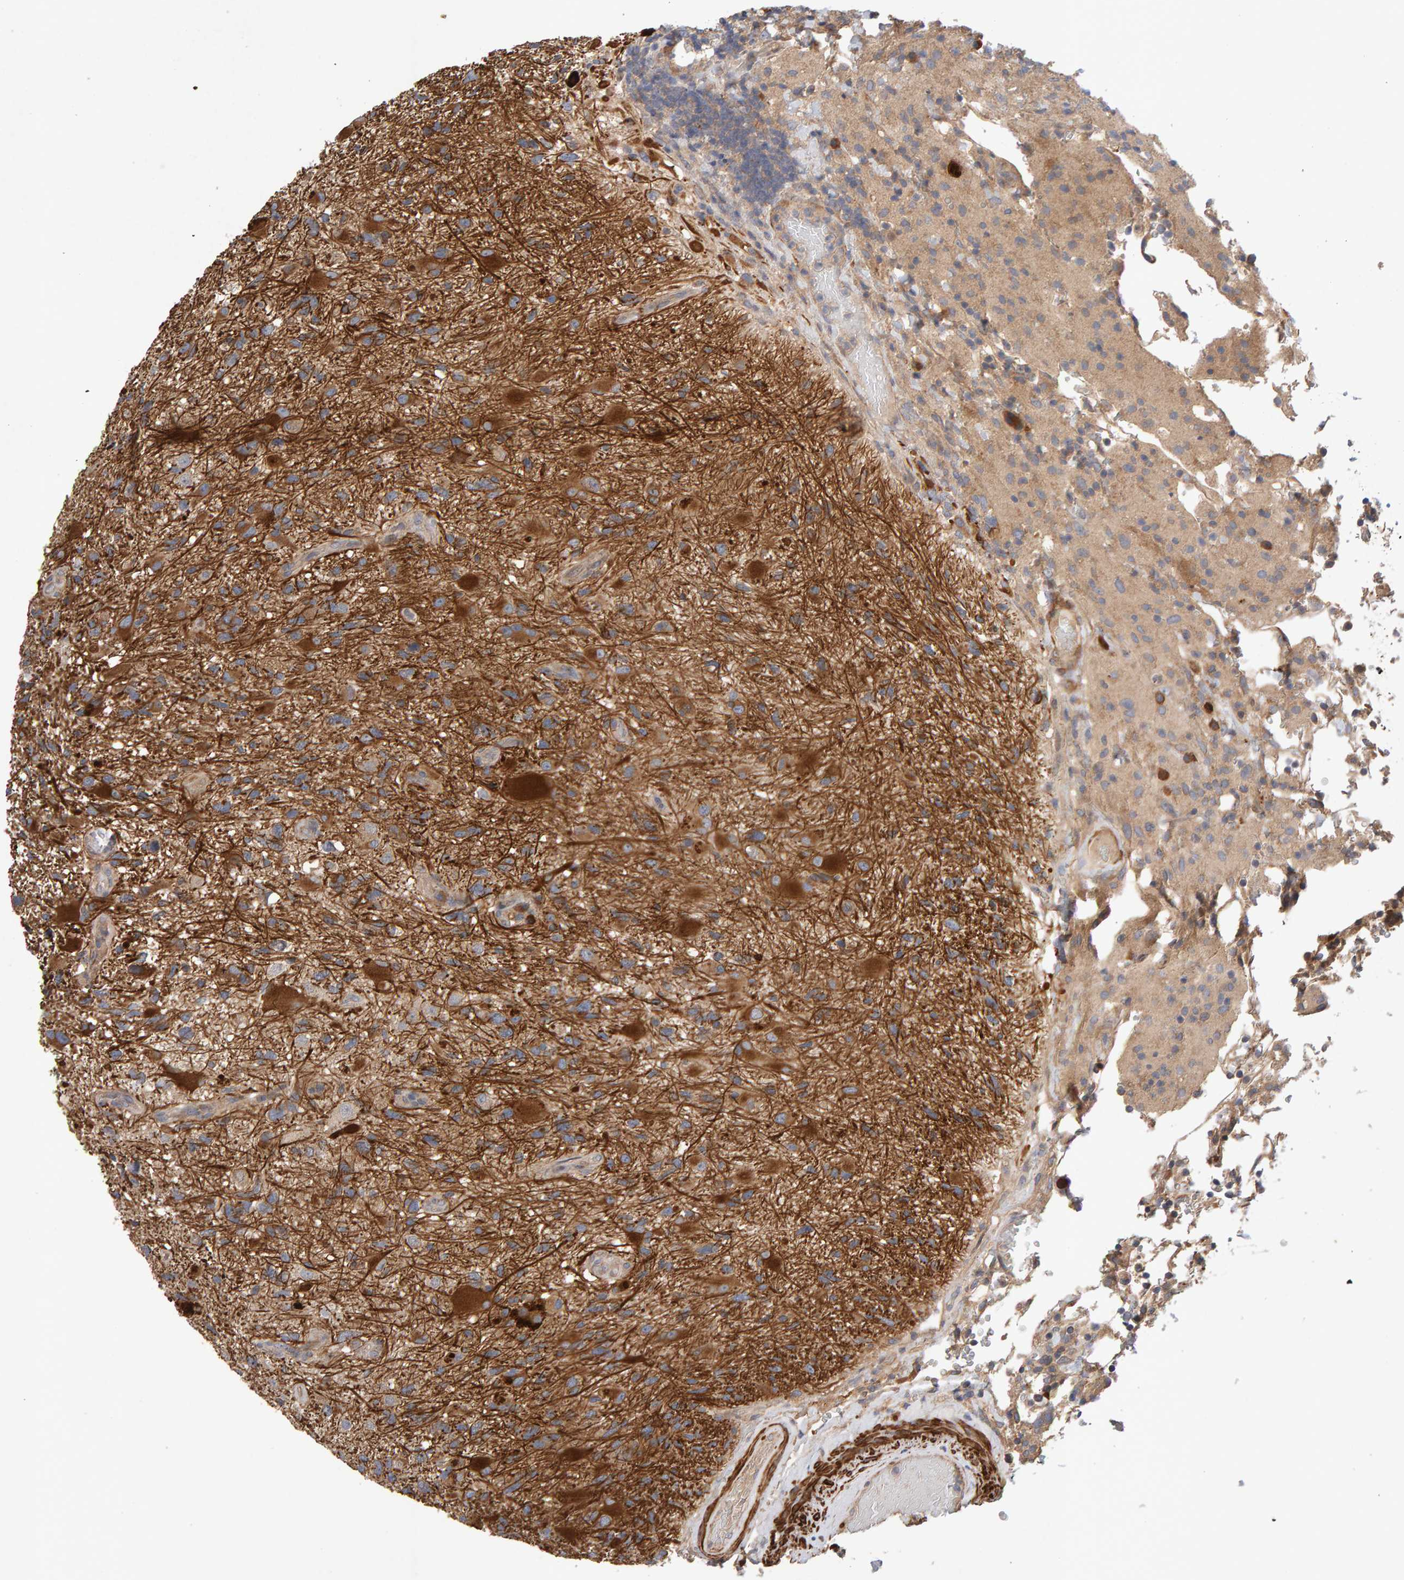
{"staining": {"intensity": "moderate", "quantity": ">75%", "location": "cytoplasmic/membranous"}, "tissue": "glioma", "cell_type": "Tumor cells", "image_type": "cancer", "snomed": [{"axis": "morphology", "description": "Glioma, malignant, High grade"}, {"axis": "topography", "description": "Brain"}], "caption": "A micrograph of glioma stained for a protein demonstrates moderate cytoplasmic/membranous brown staining in tumor cells. Immunohistochemistry (ihc) stains the protein in brown and the nuclei are stained blue.", "gene": "RNF19A", "patient": {"sex": "male", "age": 33}}